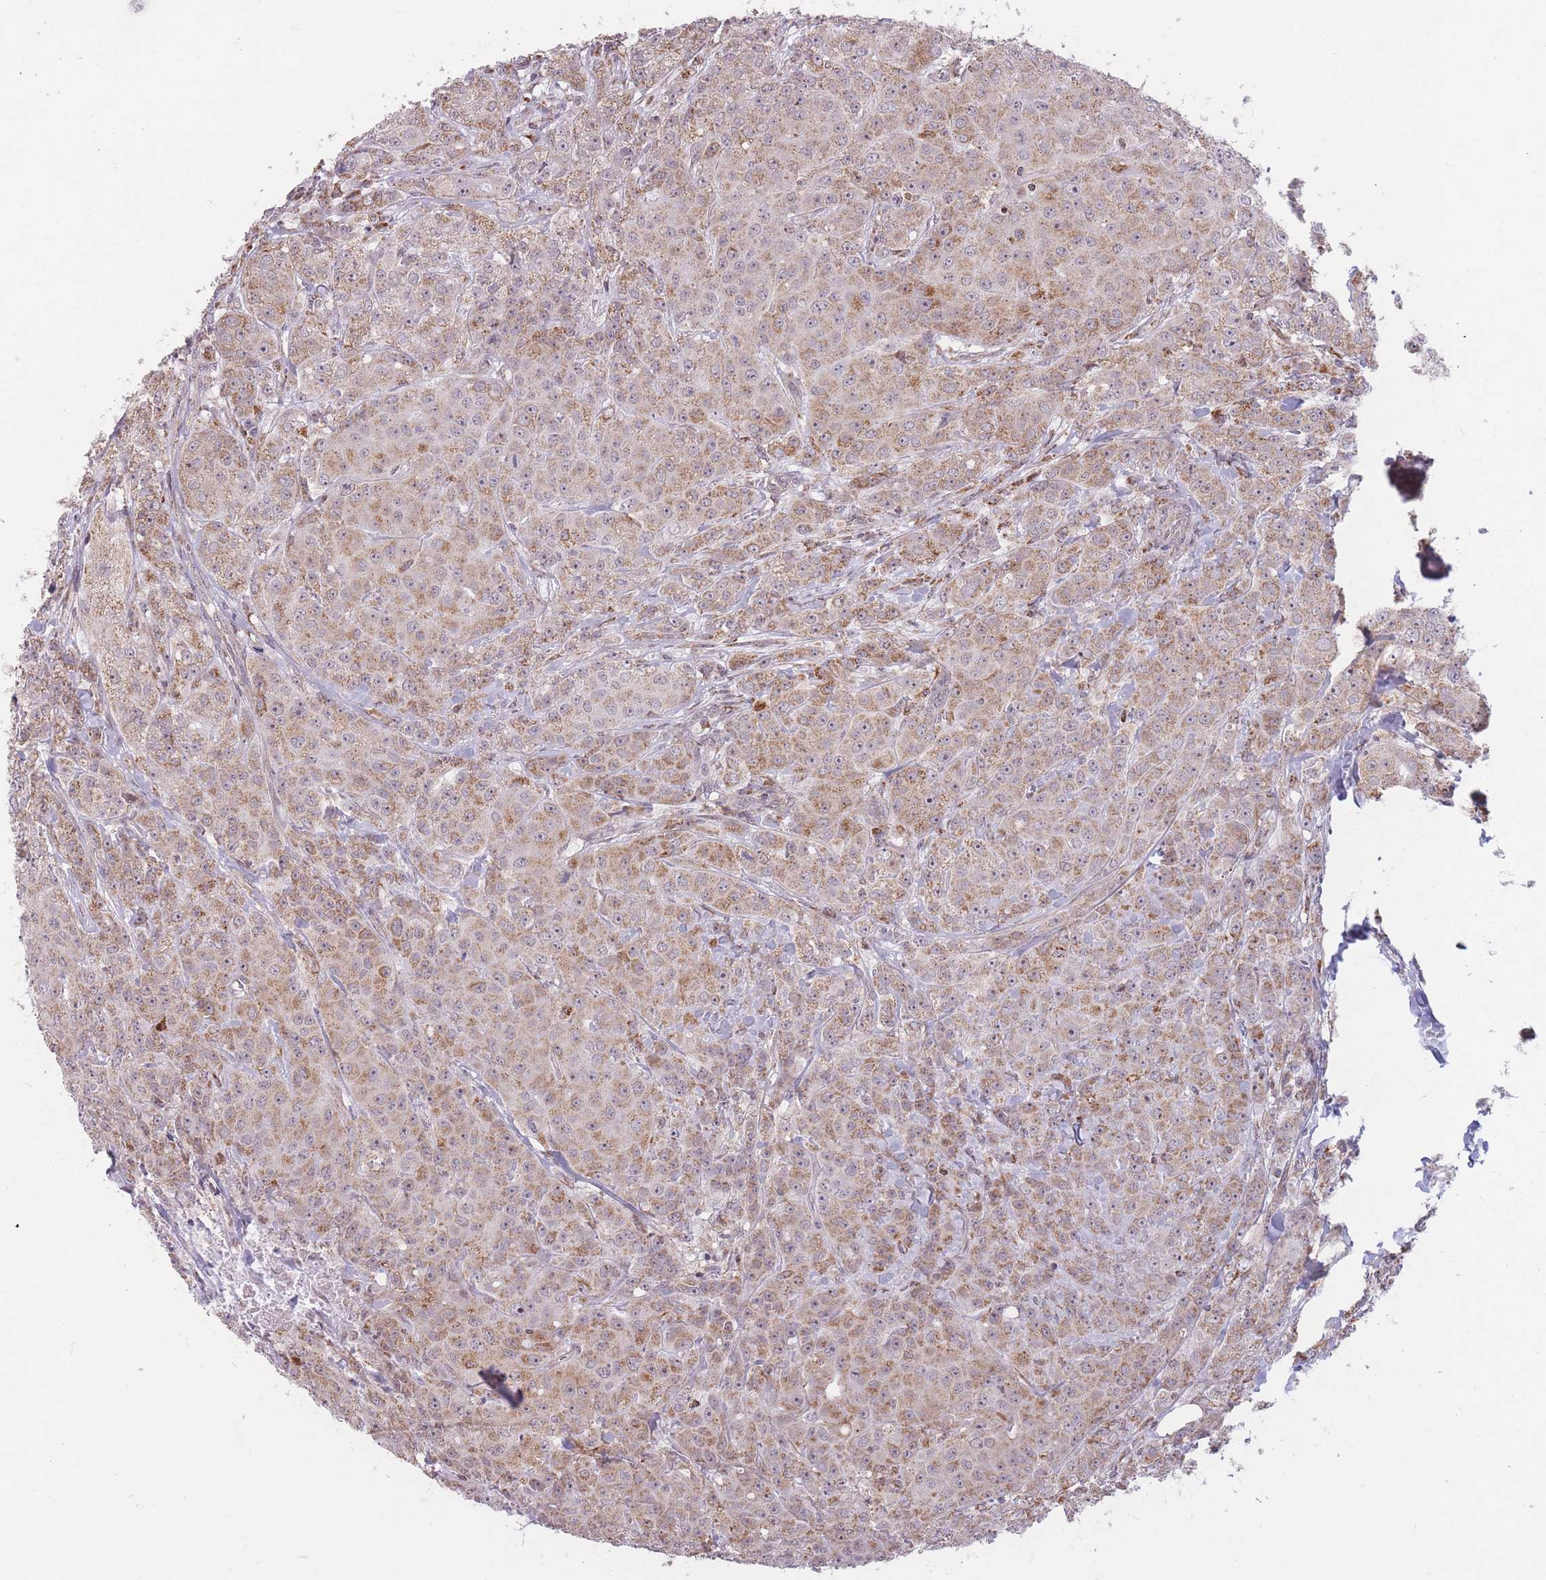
{"staining": {"intensity": "moderate", "quantity": "25%-75%", "location": "cytoplasmic/membranous"}, "tissue": "breast cancer", "cell_type": "Tumor cells", "image_type": "cancer", "snomed": [{"axis": "morphology", "description": "Duct carcinoma"}, {"axis": "topography", "description": "Breast"}], "caption": "Human breast cancer (infiltrating ductal carcinoma) stained with a protein marker exhibits moderate staining in tumor cells.", "gene": "DPYSL4", "patient": {"sex": "female", "age": 43}}